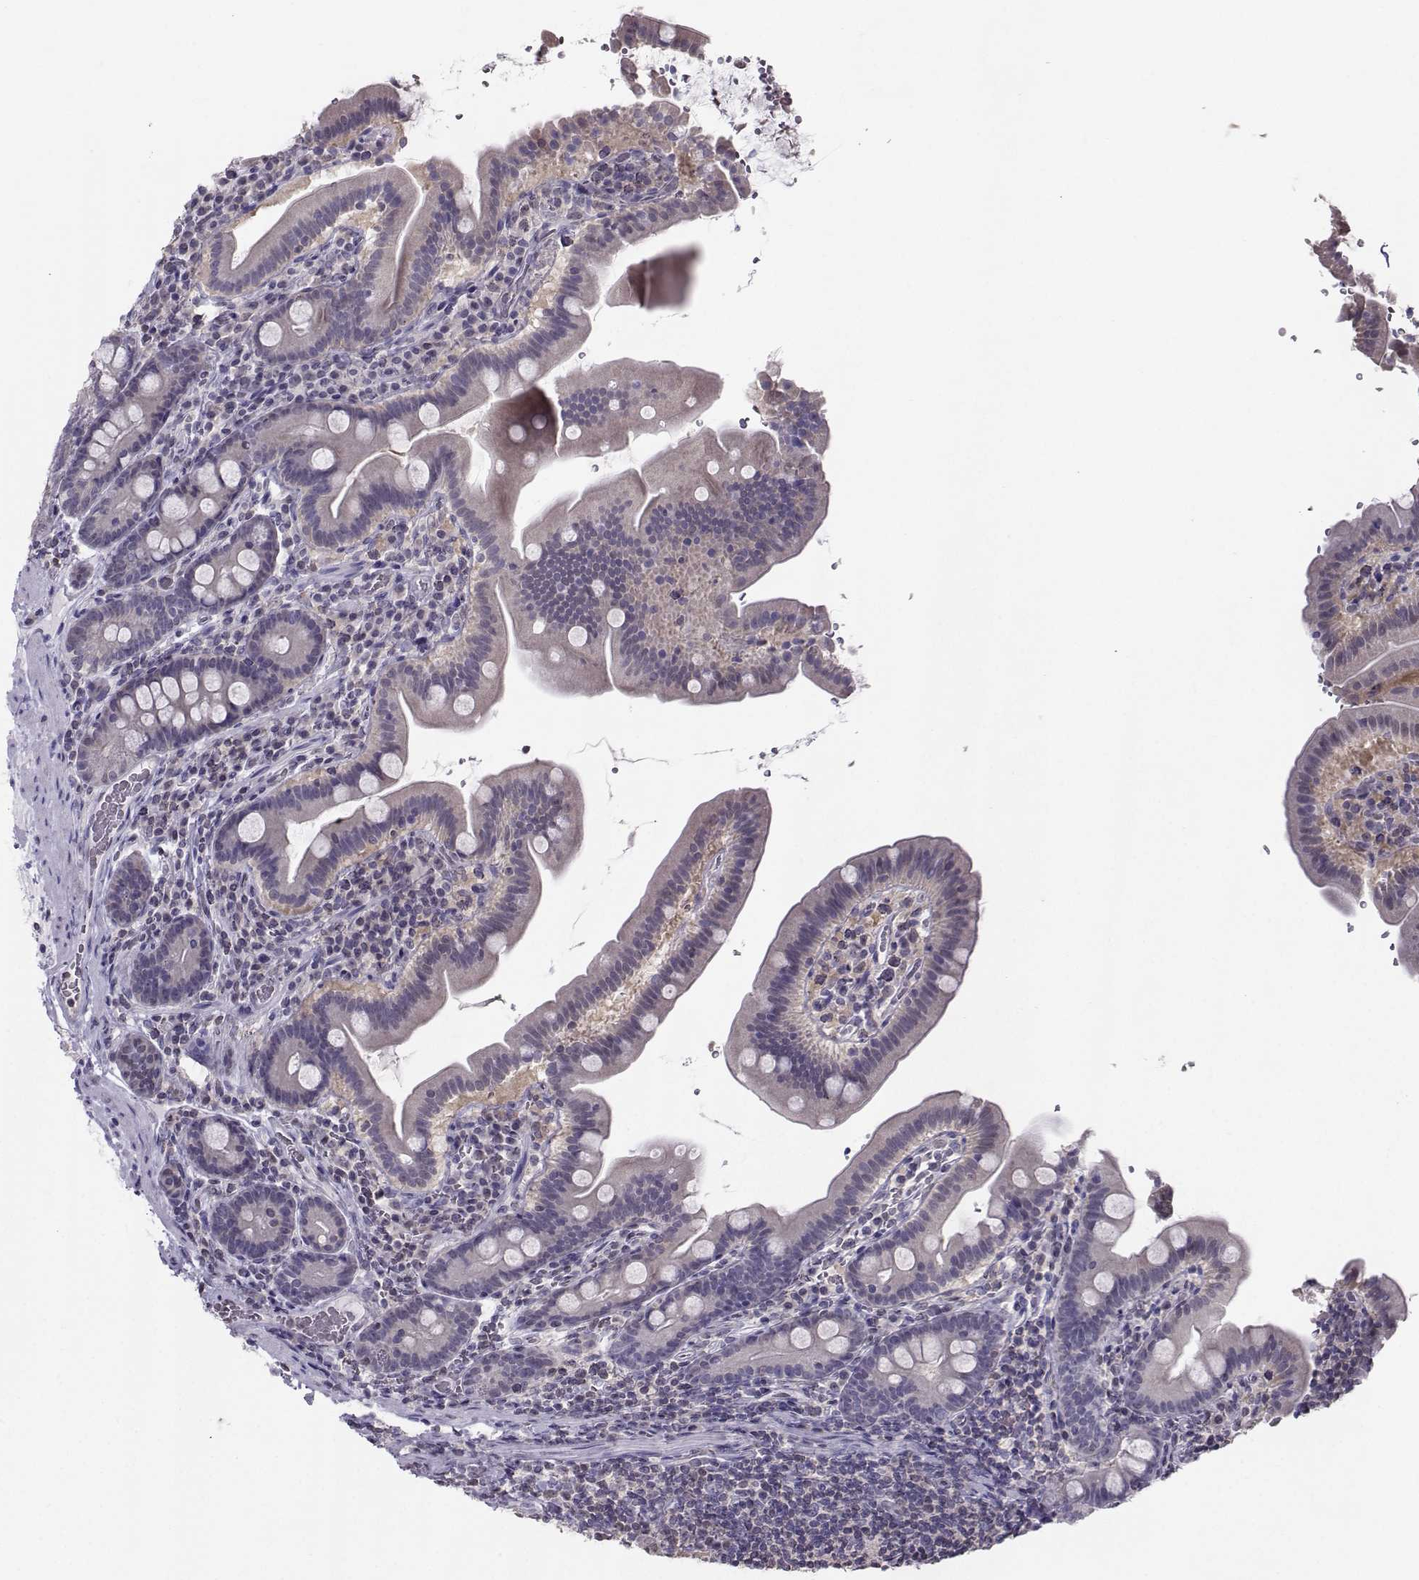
{"staining": {"intensity": "negative", "quantity": "none", "location": "none"}, "tissue": "small intestine", "cell_type": "Glandular cells", "image_type": "normal", "snomed": [{"axis": "morphology", "description": "Normal tissue, NOS"}, {"axis": "topography", "description": "Small intestine"}], "caption": "High power microscopy histopathology image of an immunohistochemistry (IHC) image of unremarkable small intestine, revealing no significant positivity in glandular cells.", "gene": "PGK1", "patient": {"sex": "male", "age": 26}}